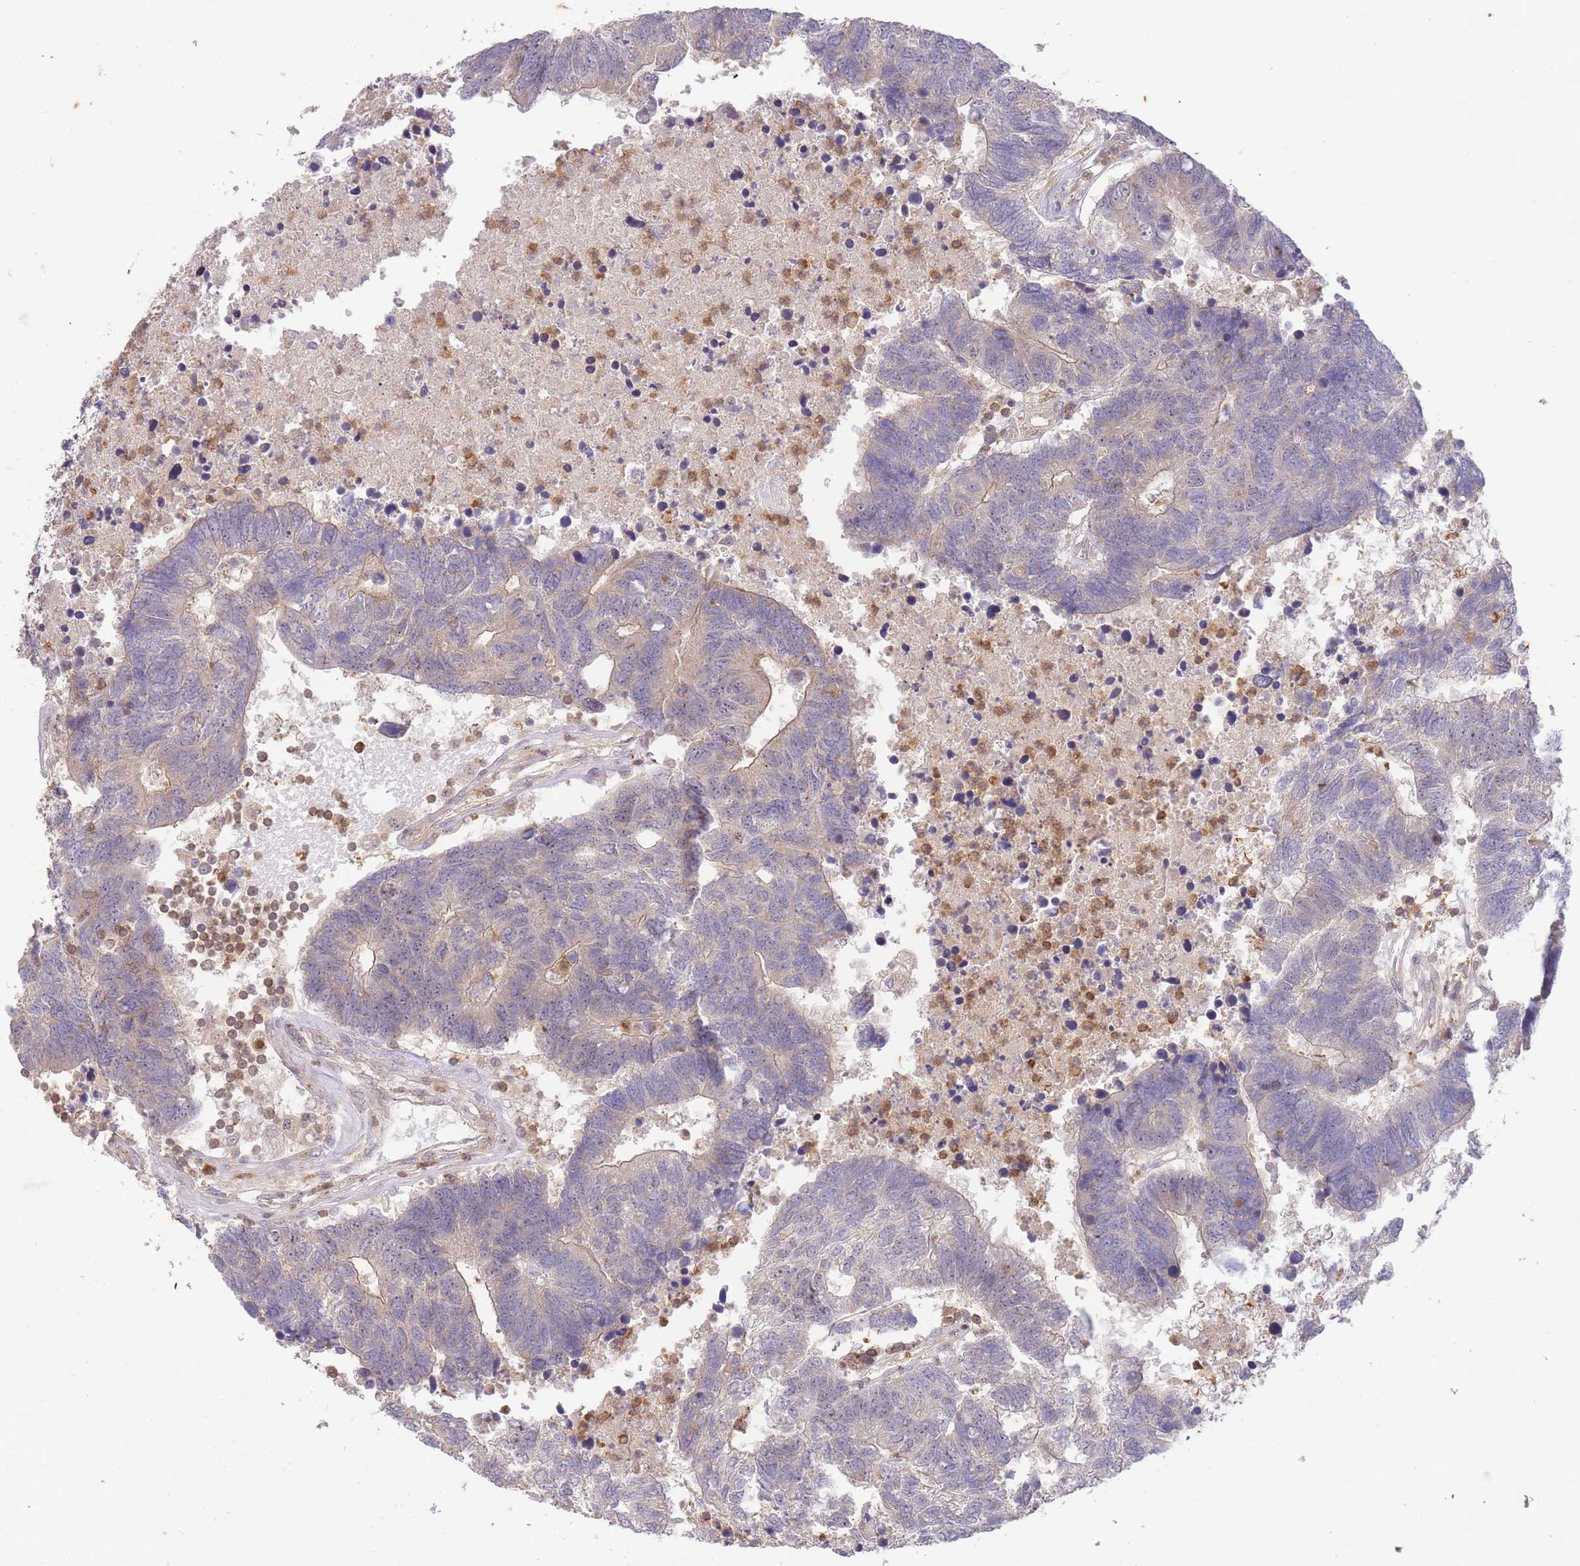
{"staining": {"intensity": "negative", "quantity": "none", "location": "none"}, "tissue": "colorectal cancer", "cell_type": "Tumor cells", "image_type": "cancer", "snomed": [{"axis": "morphology", "description": "Adenocarcinoma, NOS"}, {"axis": "topography", "description": "Colon"}], "caption": "An immunohistochemistry histopathology image of colorectal cancer (adenocarcinoma) is shown. There is no staining in tumor cells of colorectal cancer (adenocarcinoma).", "gene": "ST8SIA4", "patient": {"sex": "female", "age": 48}}